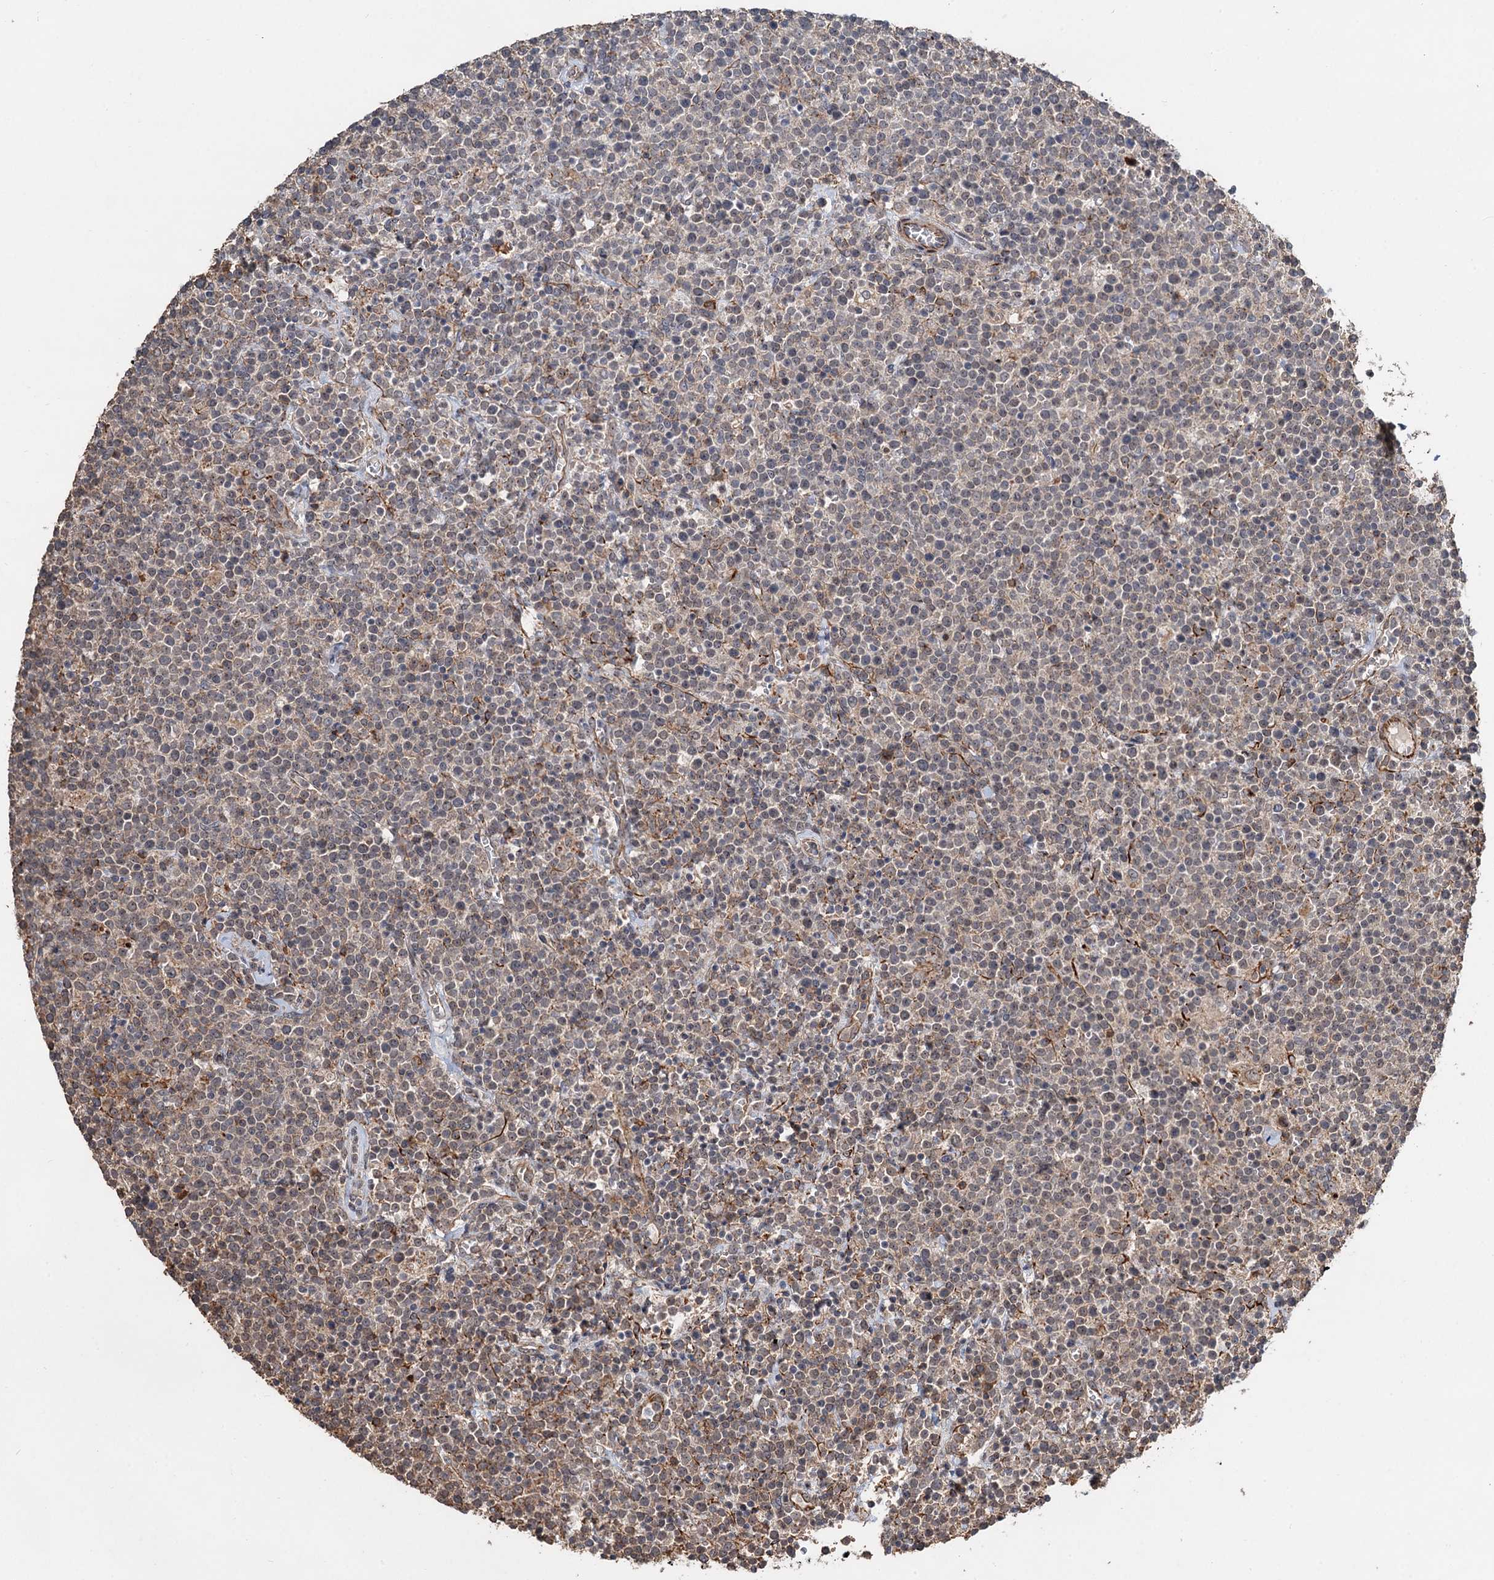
{"staining": {"intensity": "negative", "quantity": "none", "location": "none"}, "tissue": "lymphoma", "cell_type": "Tumor cells", "image_type": "cancer", "snomed": [{"axis": "morphology", "description": "Malignant lymphoma, non-Hodgkin's type, High grade"}, {"axis": "topography", "description": "Lymph node"}], "caption": "An IHC image of lymphoma is shown. There is no staining in tumor cells of lymphoma. (DAB immunohistochemistry (IHC), high magnification).", "gene": "TMA16", "patient": {"sex": "male", "age": 61}}